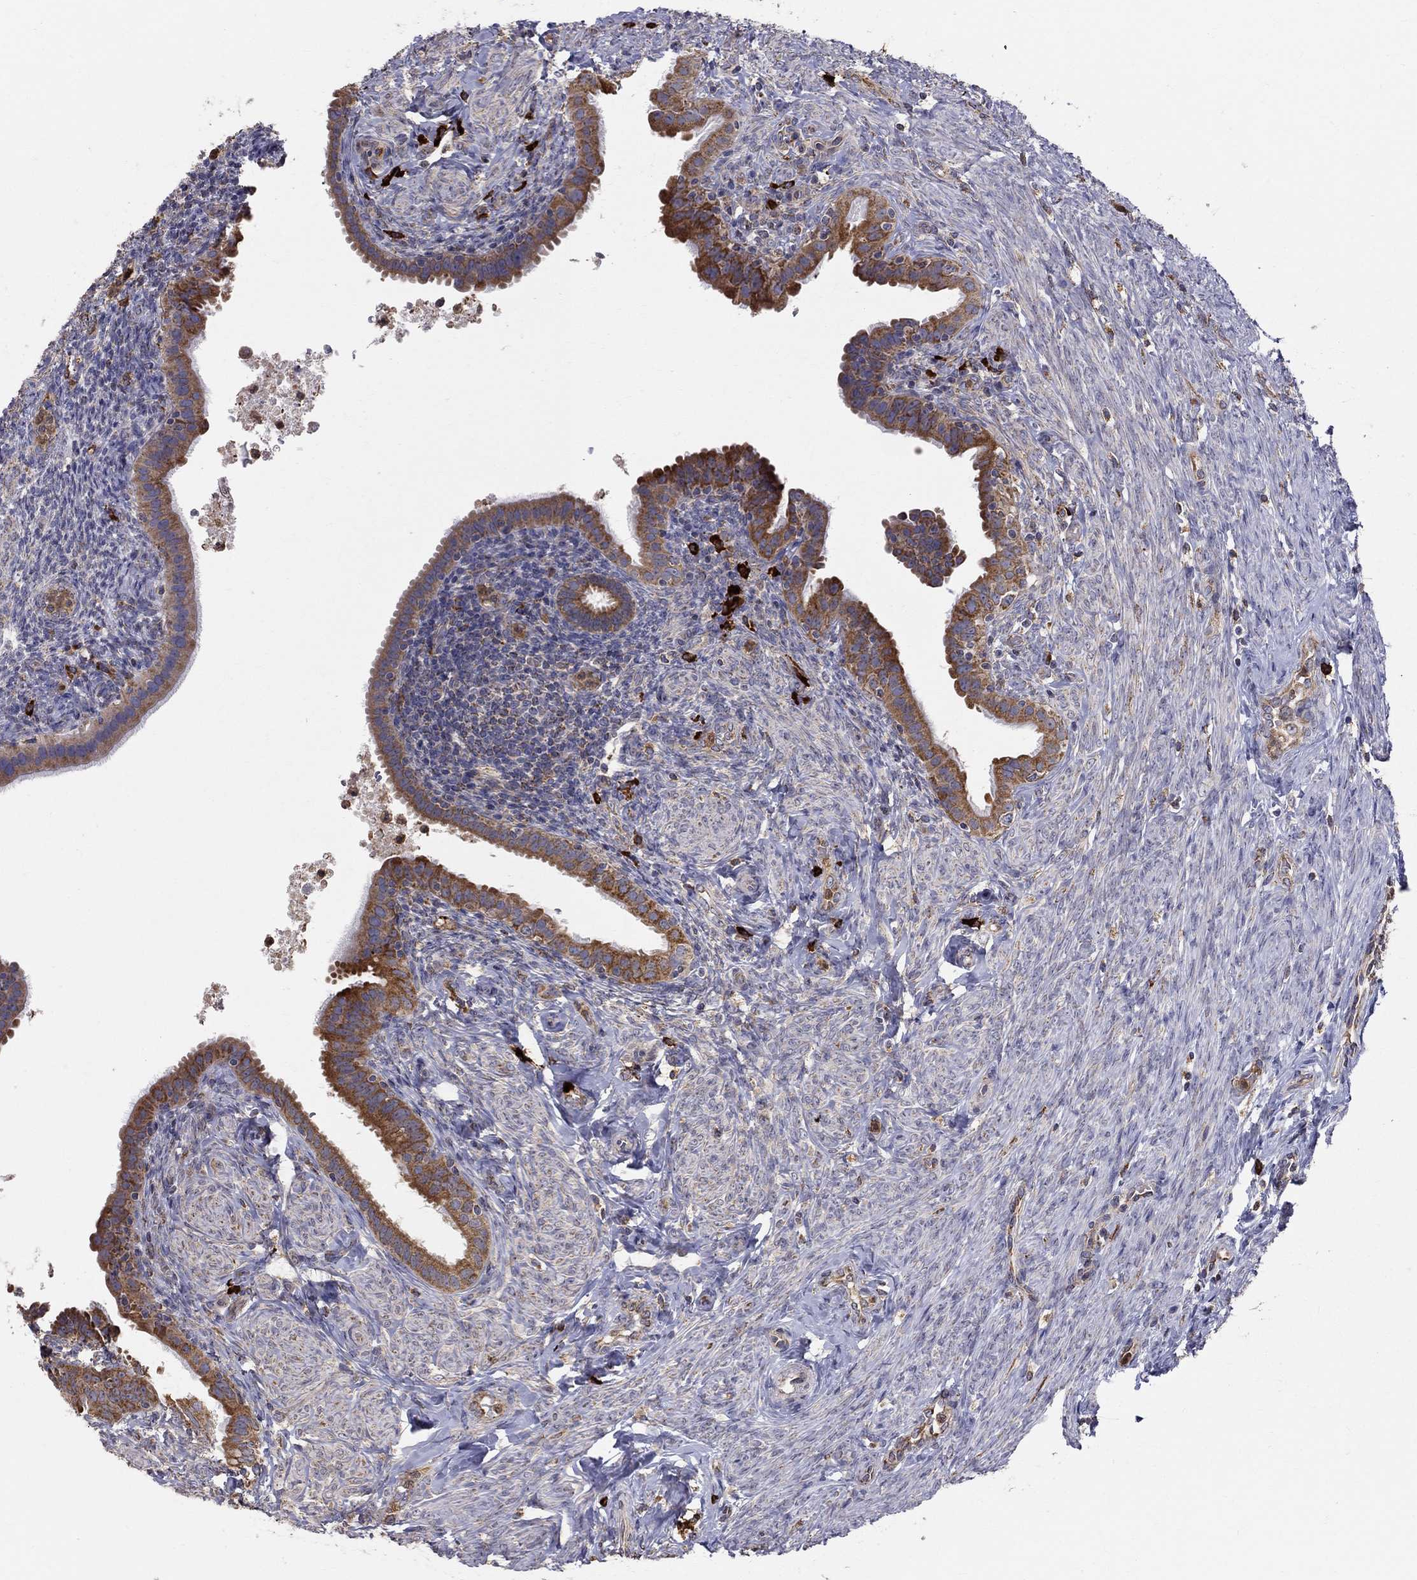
{"staining": {"intensity": "moderate", "quantity": ">75%", "location": "cytoplasmic/membranous"}, "tissue": "fallopian tube", "cell_type": "Glandular cells", "image_type": "normal", "snomed": [{"axis": "morphology", "description": "Normal tissue, NOS"}, {"axis": "topography", "description": "Fallopian tube"}], "caption": "This histopathology image exhibits unremarkable fallopian tube stained with immunohistochemistry to label a protein in brown. The cytoplasmic/membranous of glandular cells show moderate positivity for the protein. Nuclei are counter-stained blue.", "gene": "PRDX4", "patient": {"sex": "female", "age": 41}}